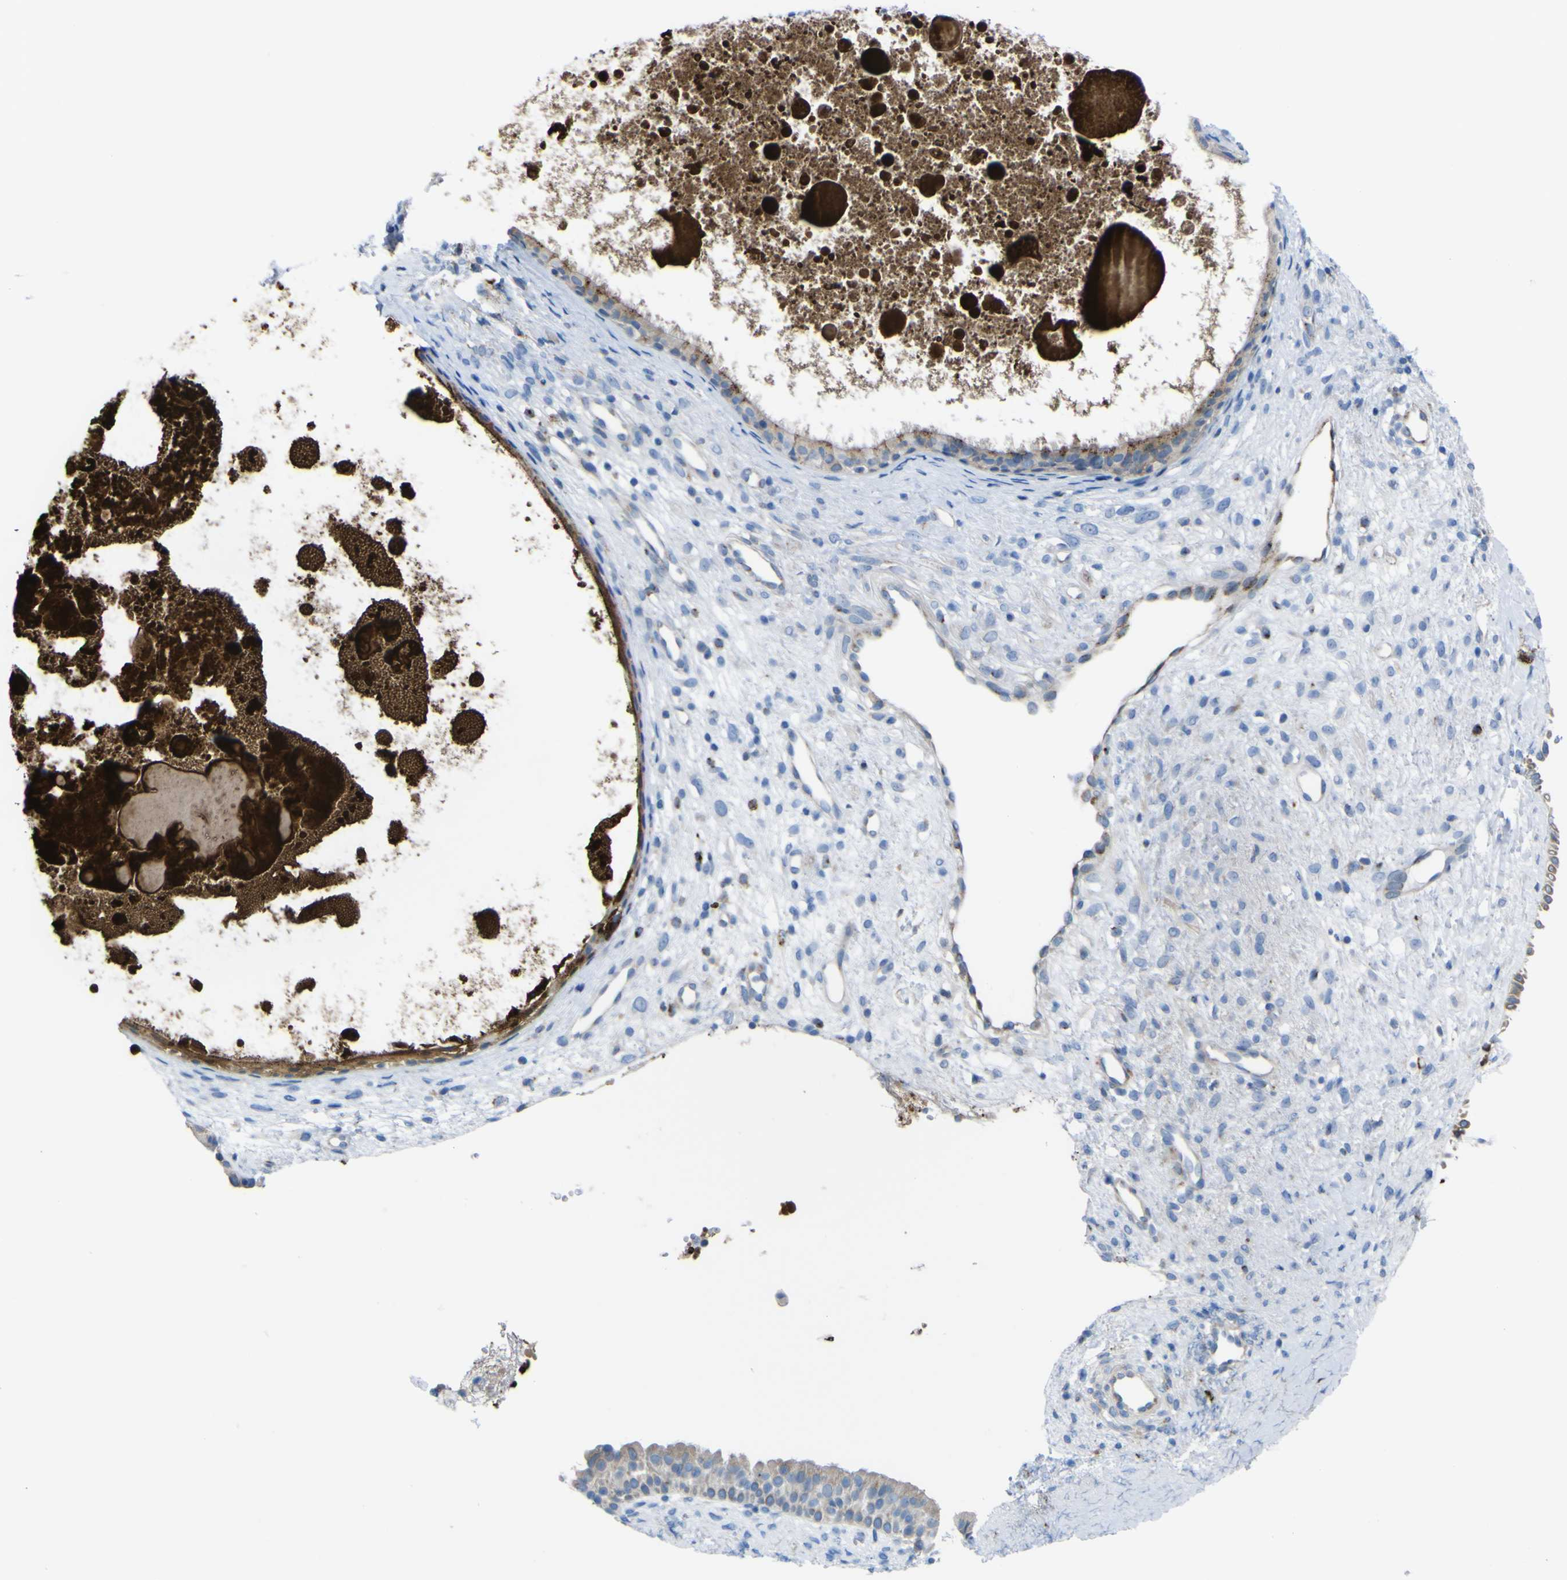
{"staining": {"intensity": "weak", "quantity": "25%-75%", "location": "cytoplasmic/membranous"}, "tissue": "nasopharynx", "cell_type": "Respiratory epithelial cells", "image_type": "normal", "snomed": [{"axis": "morphology", "description": "Normal tissue, NOS"}, {"axis": "topography", "description": "Nasopharynx"}], "caption": "Immunohistochemical staining of benign nasopharynx shows 25%-75% levels of weak cytoplasmic/membranous protein staining in approximately 25%-75% of respiratory epithelial cells.", "gene": "CST3", "patient": {"sex": "male", "age": 22}}